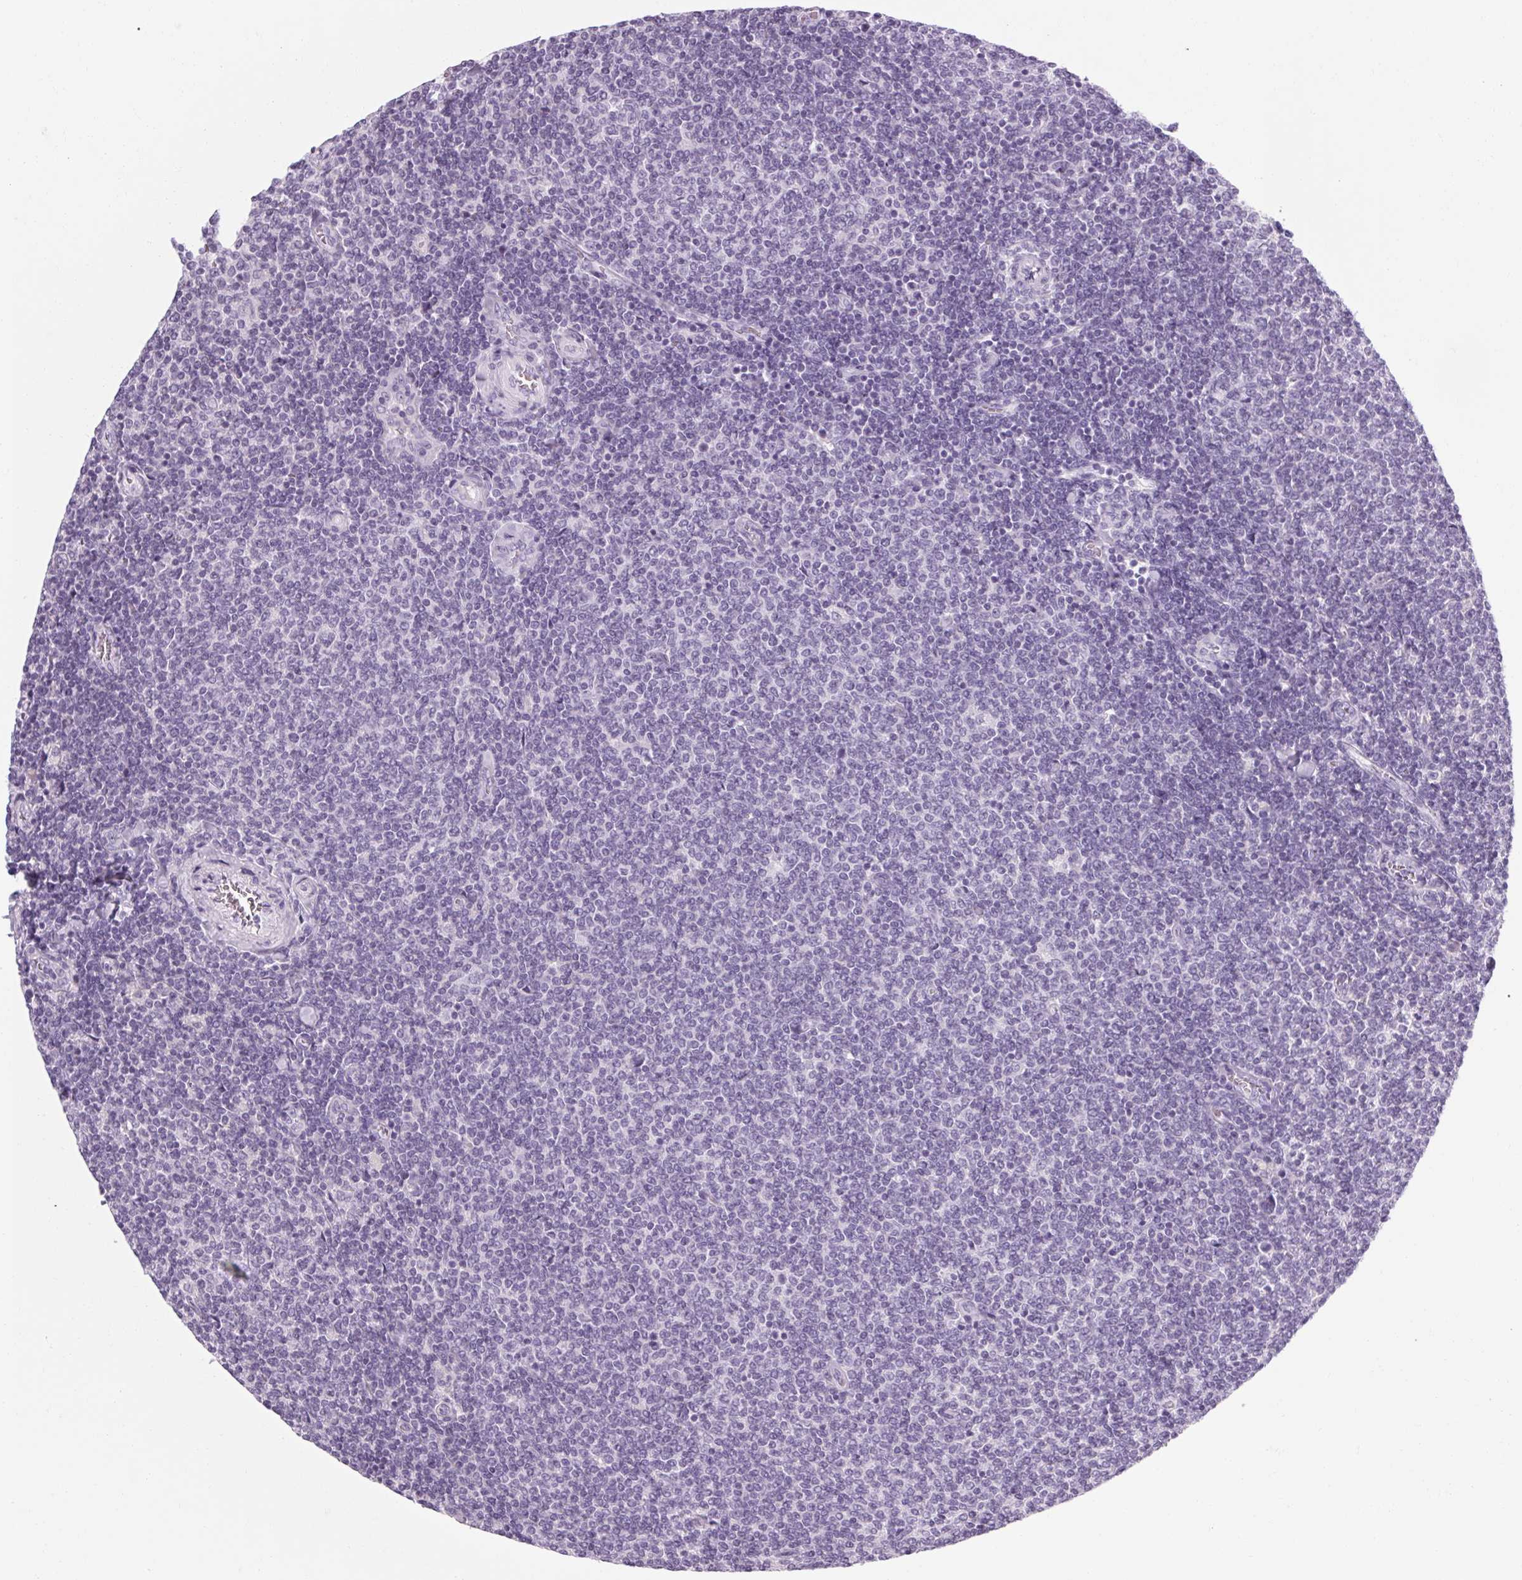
{"staining": {"intensity": "negative", "quantity": "none", "location": "none"}, "tissue": "lymphoma", "cell_type": "Tumor cells", "image_type": "cancer", "snomed": [{"axis": "morphology", "description": "Malignant lymphoma, non-Hodgkin's type, Low grade"}, {"axis": "topography", "description": "Lymph node"}], "caption": "IHC micrograph of human lymphoma stained for a protein (brown), which exhibits no positivity in tumor cells.", "gene": "POMC", "patient": {"sex": "male", "age": 52}}